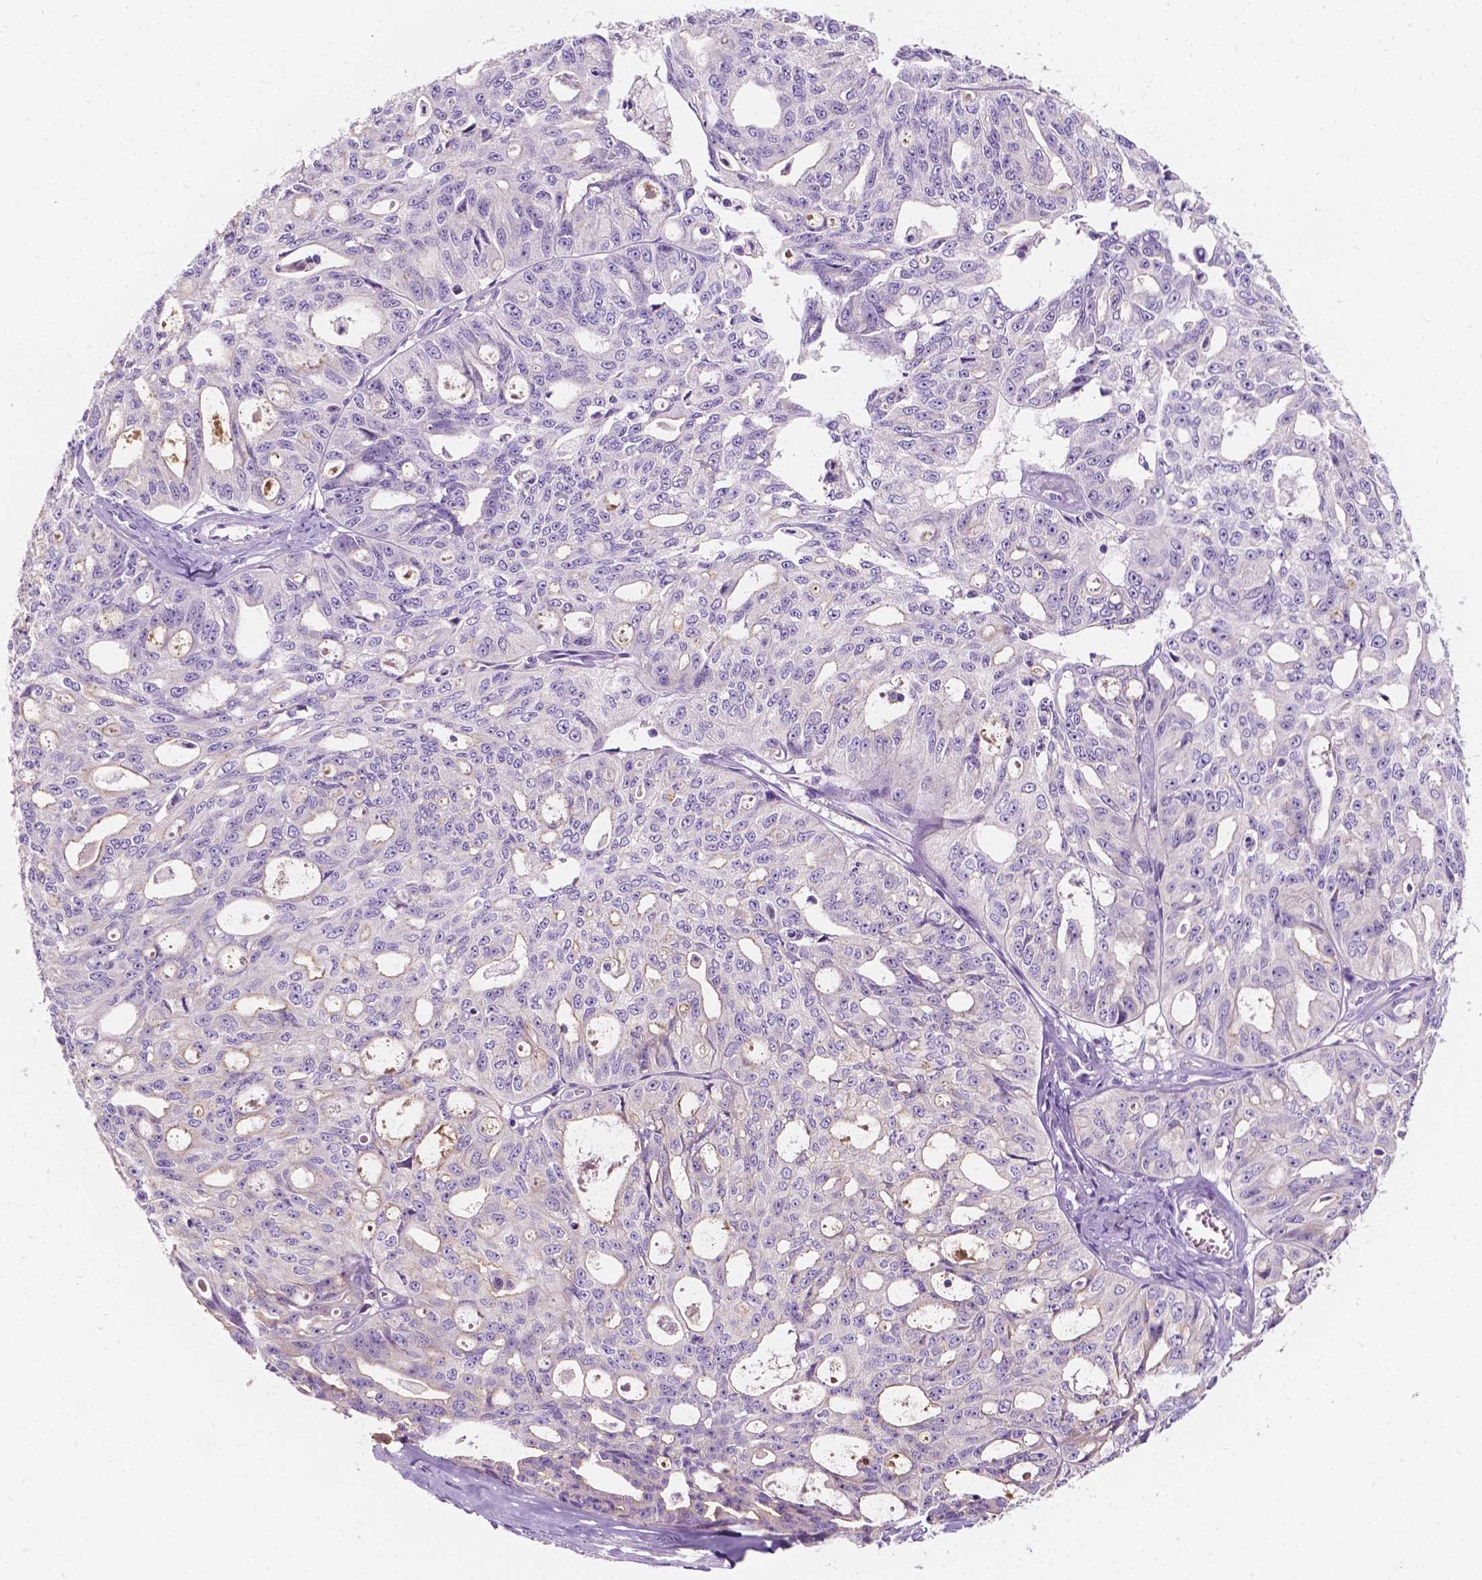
{"staining": {"intensity": "negative", "quantity": "none", "location": "none"}, "tissue": "ovarian cancer", "cell_type": "Tumor cells", "image_type": "cancer", "snomed": [{"axis": "morphology", "description": "Carcinoma, endometroid"}, {"axis": "topography", "description": "Ovary"}], "caption": "This is an immunohistochemistry histopathology image of human ovarian cancer (endometroid carcinoma). There is no expression in tumor cells.", "gene": "SIRT2", "patient": {"sex": "female", "age": 65}}